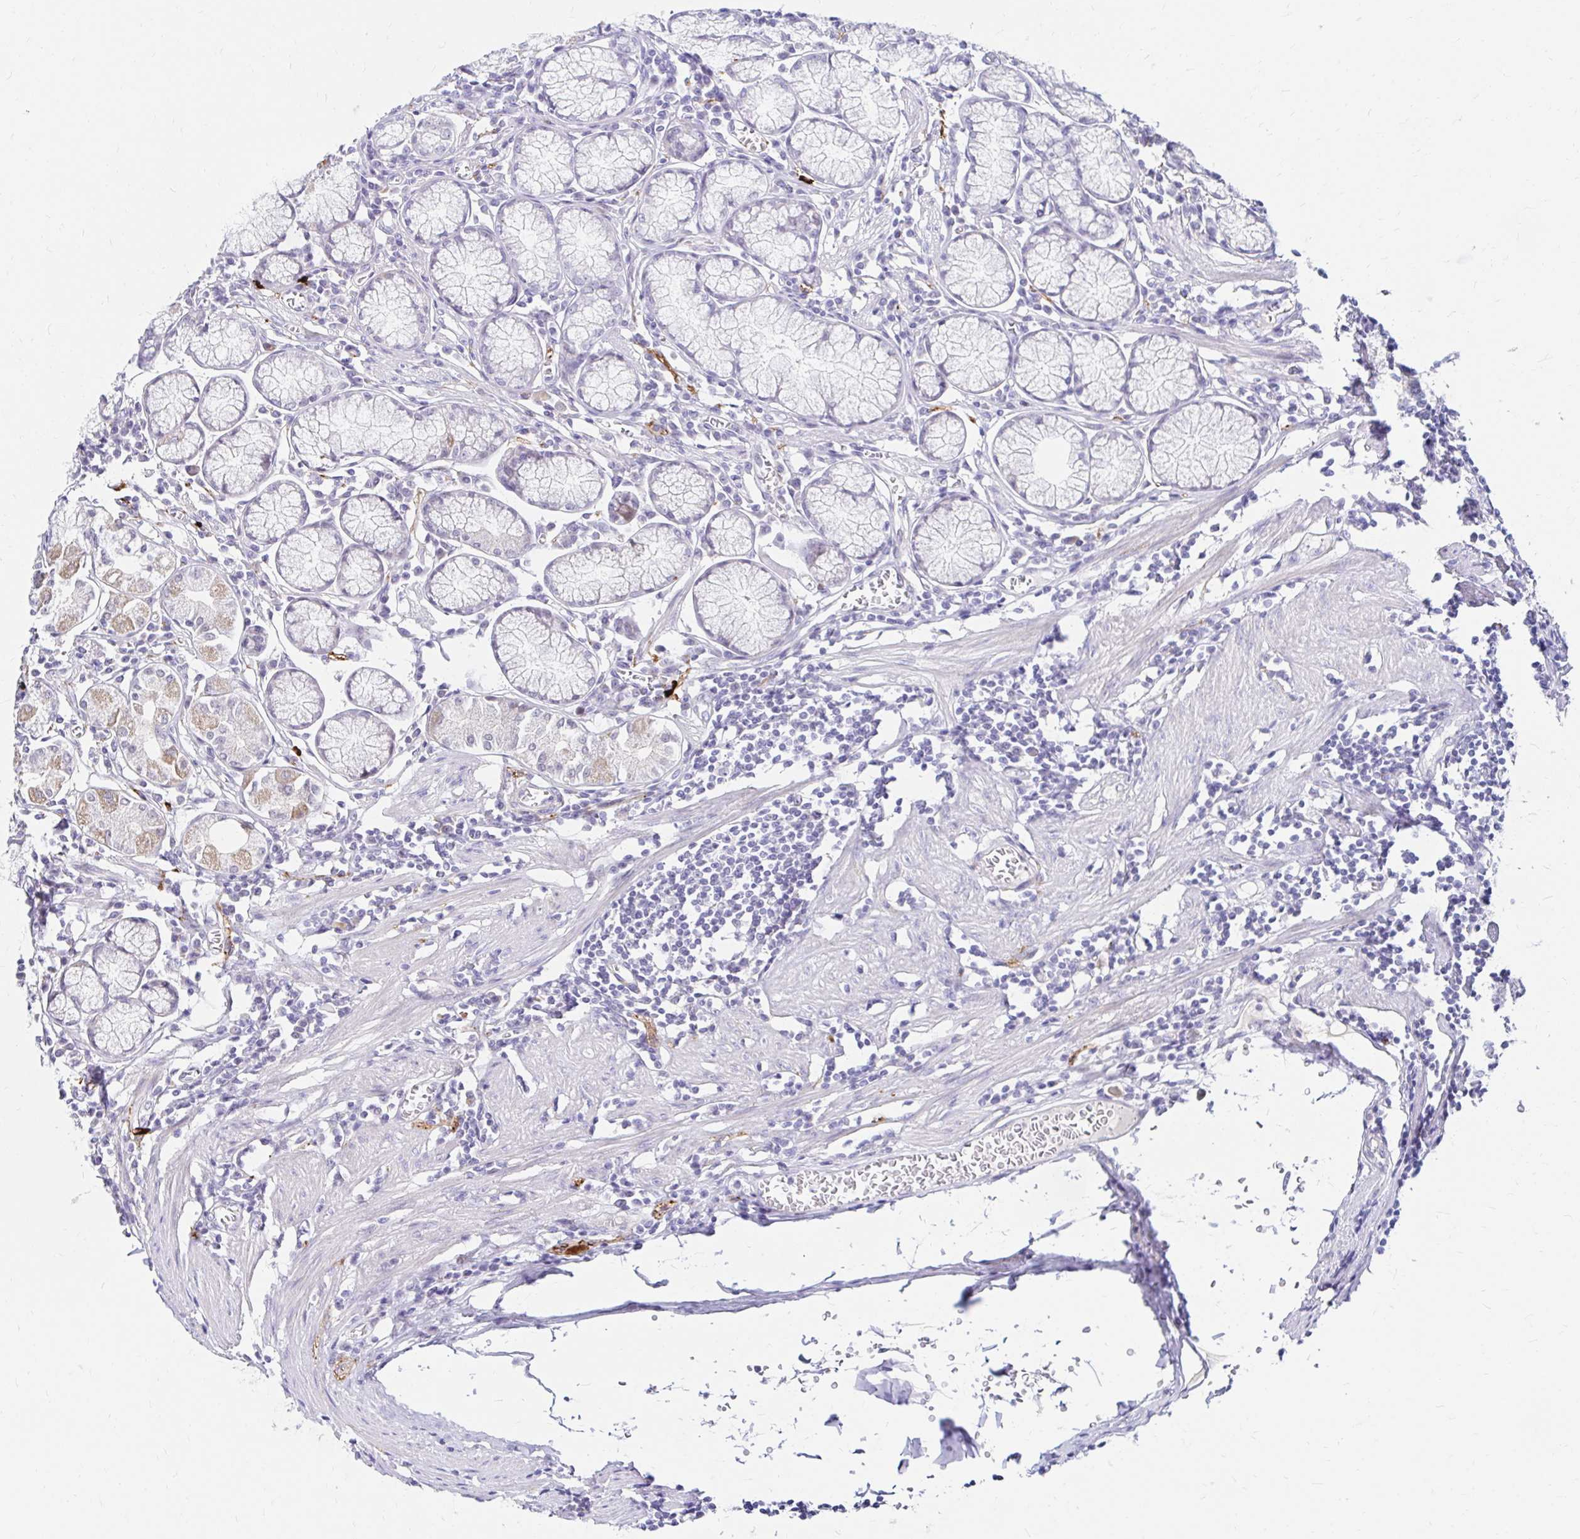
{"staining": {"intensity": "weak", "quantity": "25%-75%", "location": "cytoplasmic/membranous"}, "tissue": "stomach", "cell_type": "Glandular cells", "image_type": "normal", "snomed": [{"axis": "morphology", "description": "Normal tissue, NOS"}, {"axis": "topography", "description": "Stomach"}], "caption": "Protein staining displays weak cytoplasmic/membranous staining in approximately 25%-75% of glandular cells in unremarkable stomach.", "gene": "GUCY1A1", "patient": {"sex": "male", "age": 55}}